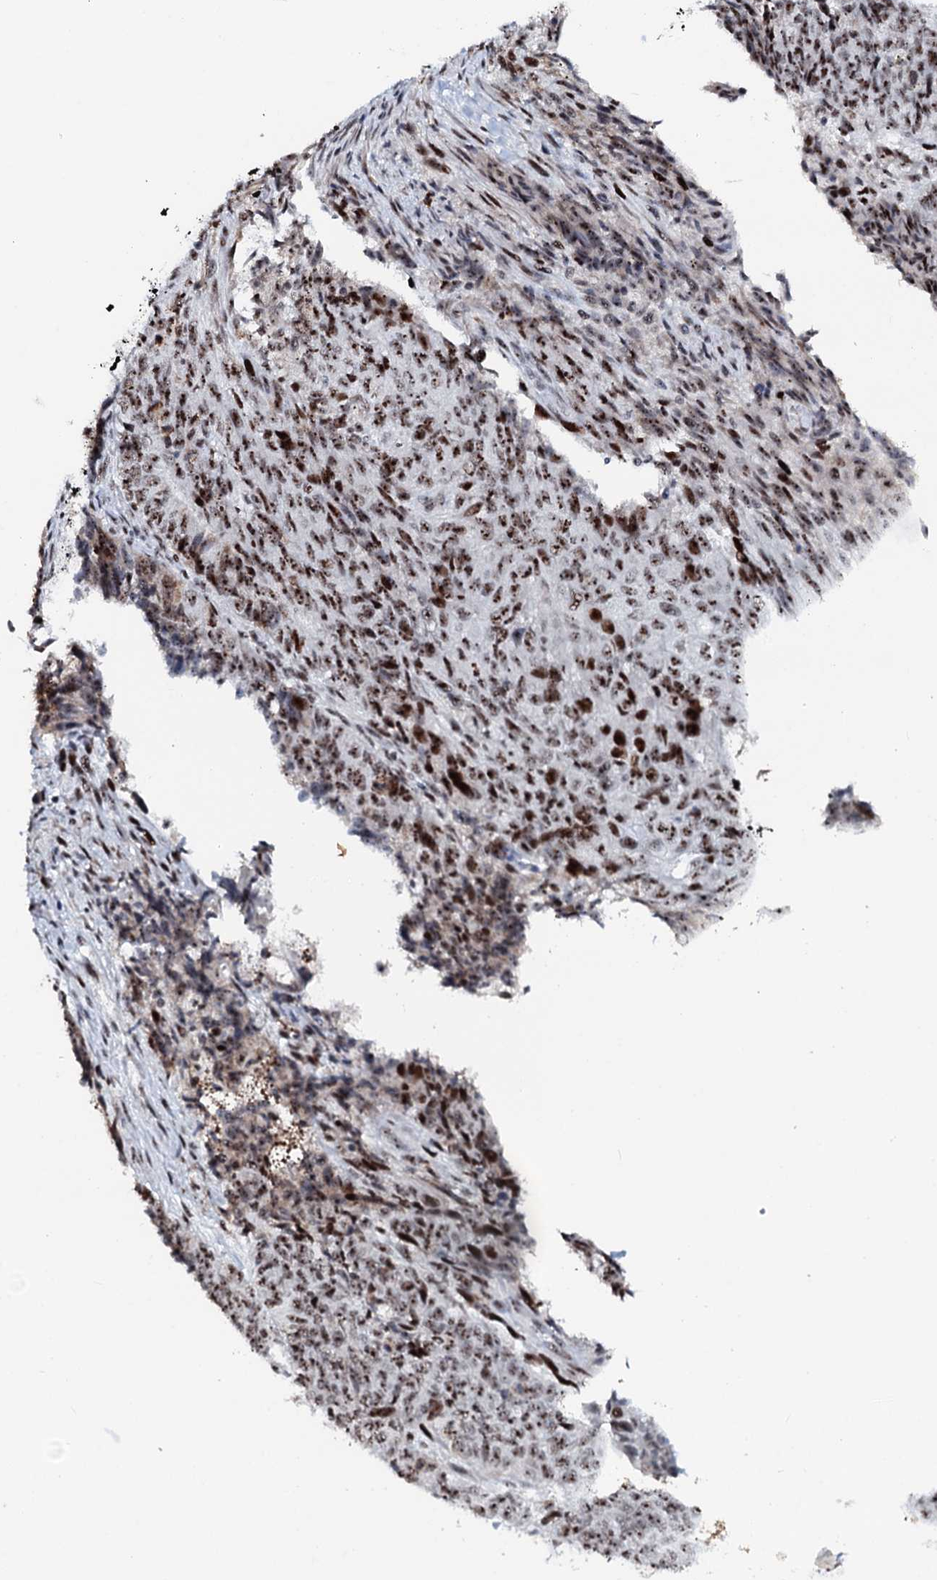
{"staining": {"intensity": "moderate", "quantity": ">75%", "location": "nuclear"}, "tissue": "endometrial cancer", "cell_type": "Tumor cells", "image_type": "cancer", "snomed": [{"axis": "morphology", "description": "Adenocarcinoma, NOS"}, {"axis": "topography", "description": "Endometrium"}], "caption": "Immunohistochemical staining of adenocarcinoma (endometrial) reveals medium levels of moderate nuclear protein positivity in about >75% of tumor cells. The staining was performed using DAB, with brown indicating positive protein expression. Nuclei are stained blue with hematoxylin.", "gene": "NEUROG3", "patient": {"sex": "female", "age": 32}}